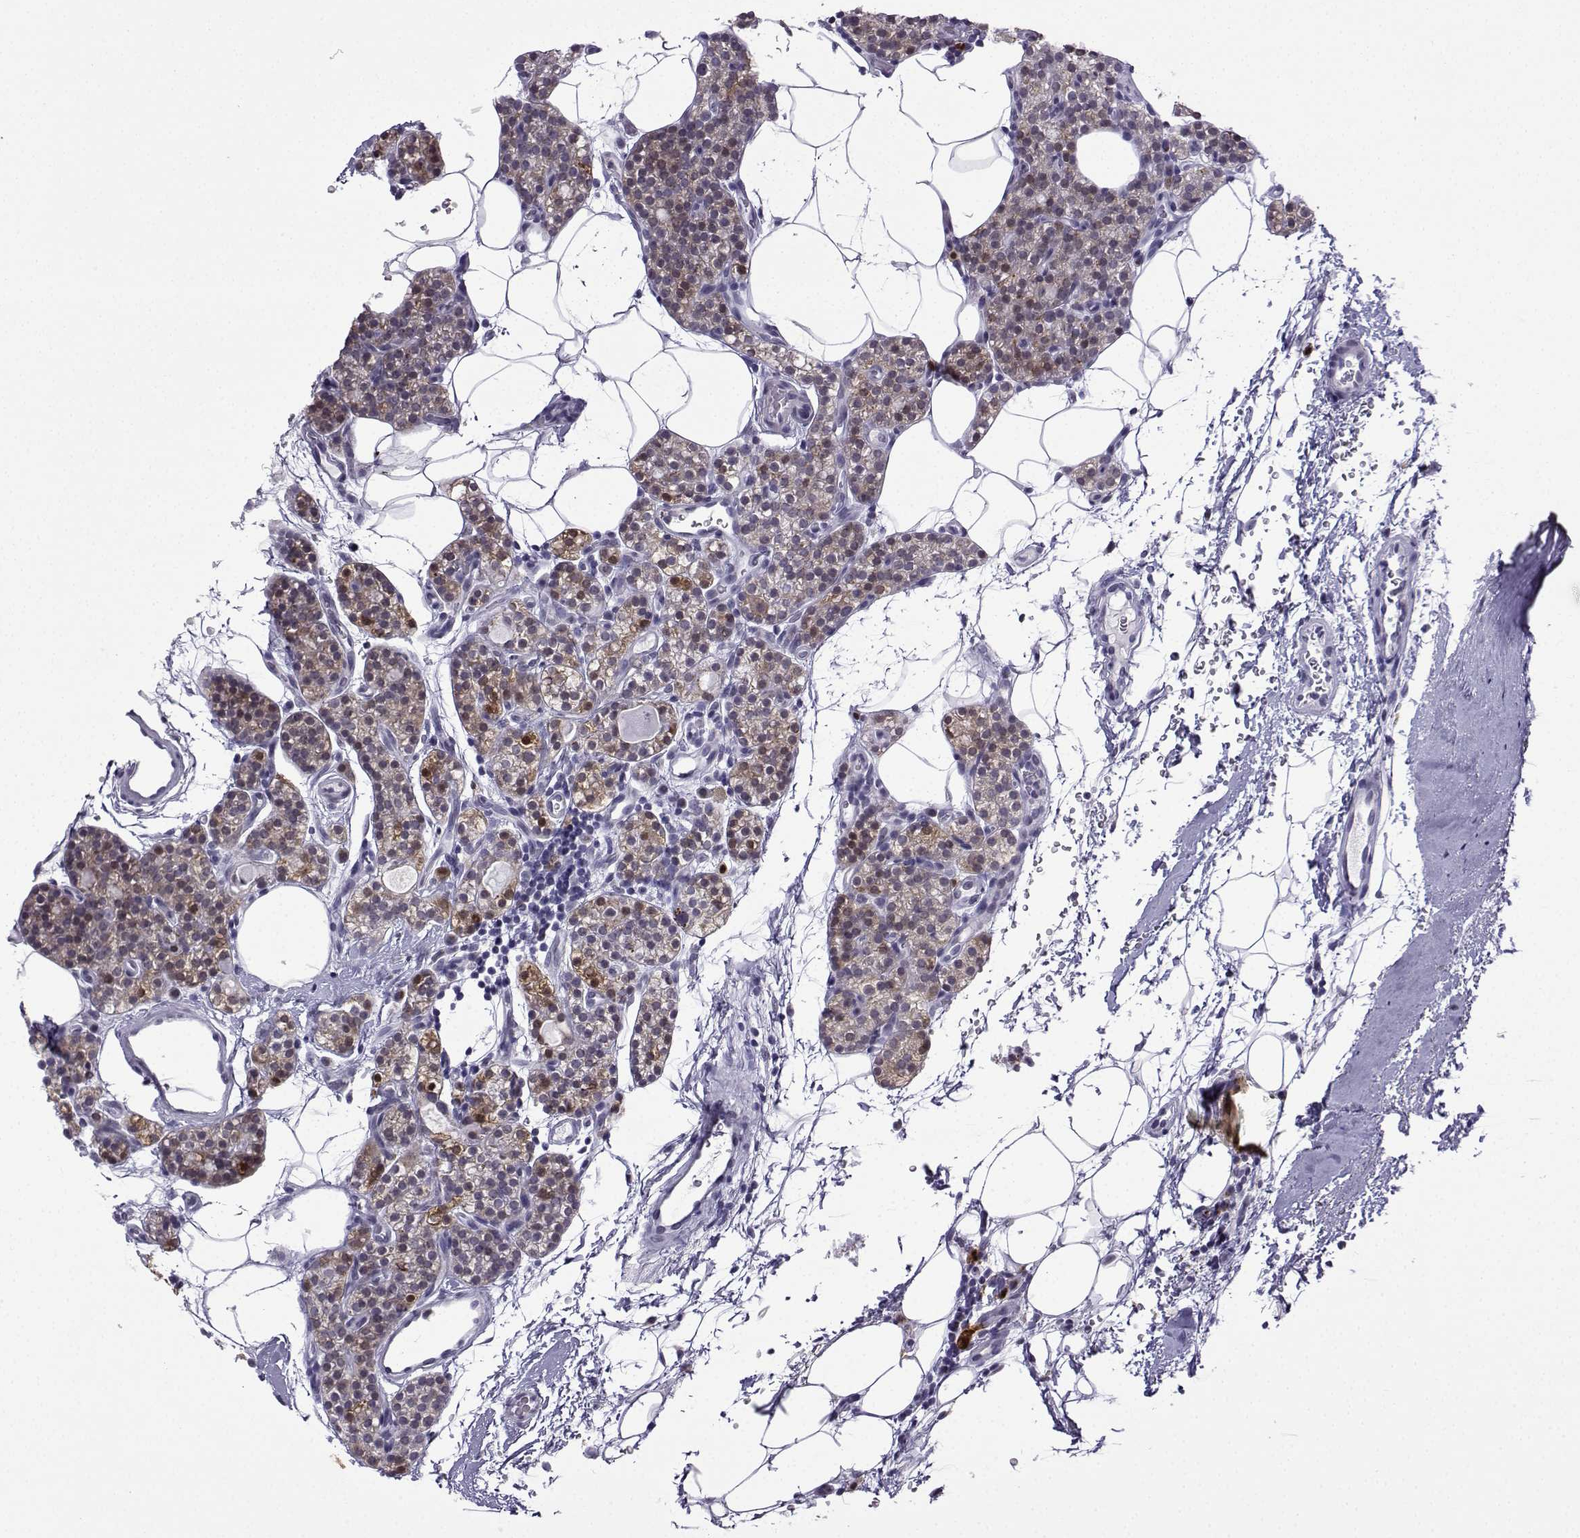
{"staining": {"intensity": "strong", "quantity": "<25%", "location": "cytoplasmic/membranous,nuclear"}, "tissue": "parathyroid gland", "cell_type": "Glandular cells", "image_type": "normal", "snomed": [{"axis": "morphology", "description": "Normal tissue, NOS"}, {"axis": "topography", "description": "Parathyroid gland"}], "caption": "Parathyroid gland stained with DAB (3,3'-diaminobenzidine) IHC displays medium levels of strong cytoplasmic/membranous,nuclear positivity in about <25% of glandular cells.", "gene": "HTR7", "patient": {"sex": "female", "age": 67}}